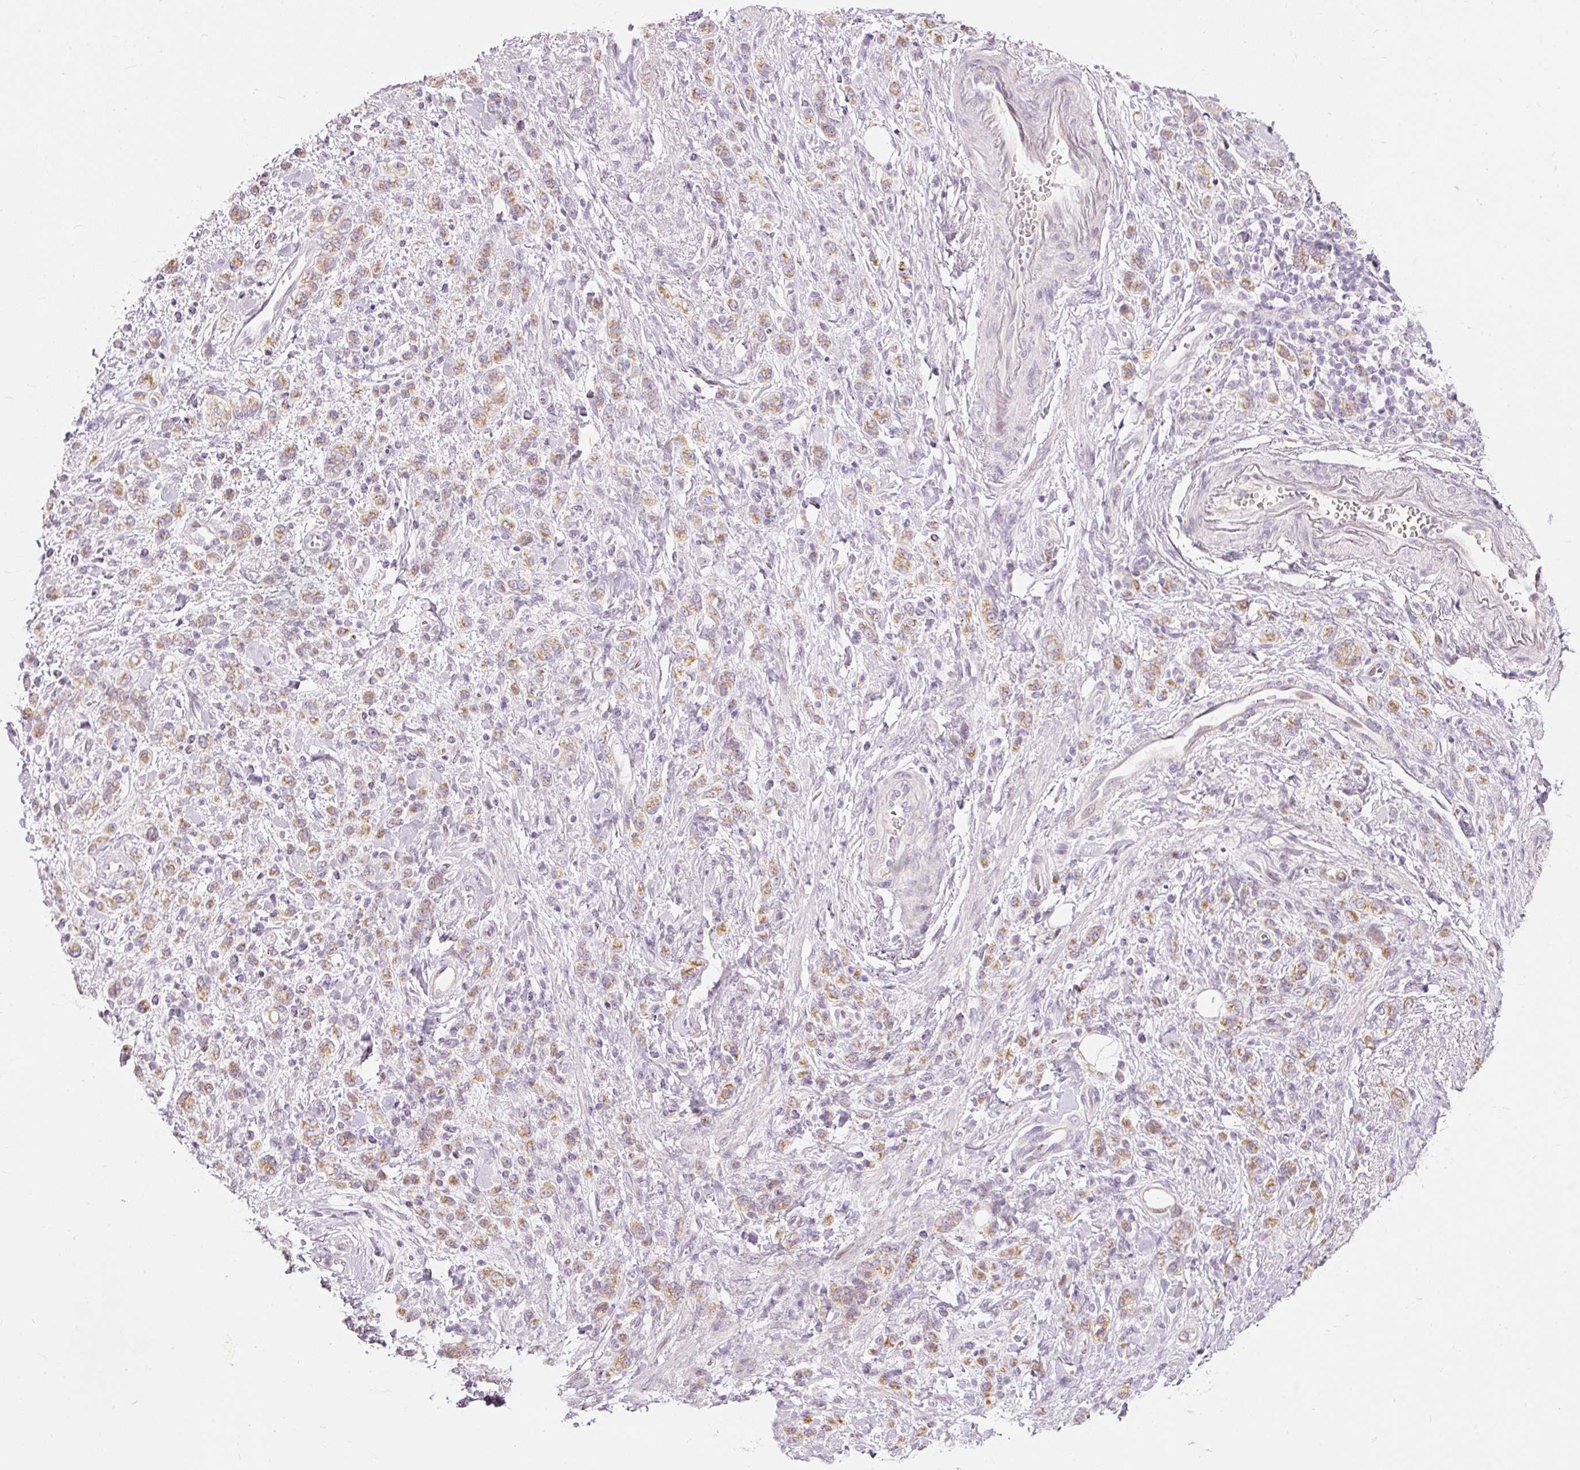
{"staining": {"intensity": "moderate", "quantity": ">75%", "location": "cytoplasmic/membranous"}, "tissue": "stomach cancer", "cell_type": "Tumor cells", "image_type": "cancer", "snomed": [{"axis": "morphology", "description": "Adenocarcinoma, NOS"}, {"axis": "topography", "description": "Stomach"}], "caption": "DAB (3,3'-diaminobenzidine) immunohistochemical staining of stomach cancer displays moderate cytoplasmic/membranous protein positivity in about >75% of tumor cells.", "gene": "RNF39", "patient": {"sex": "male", "age": 77}}